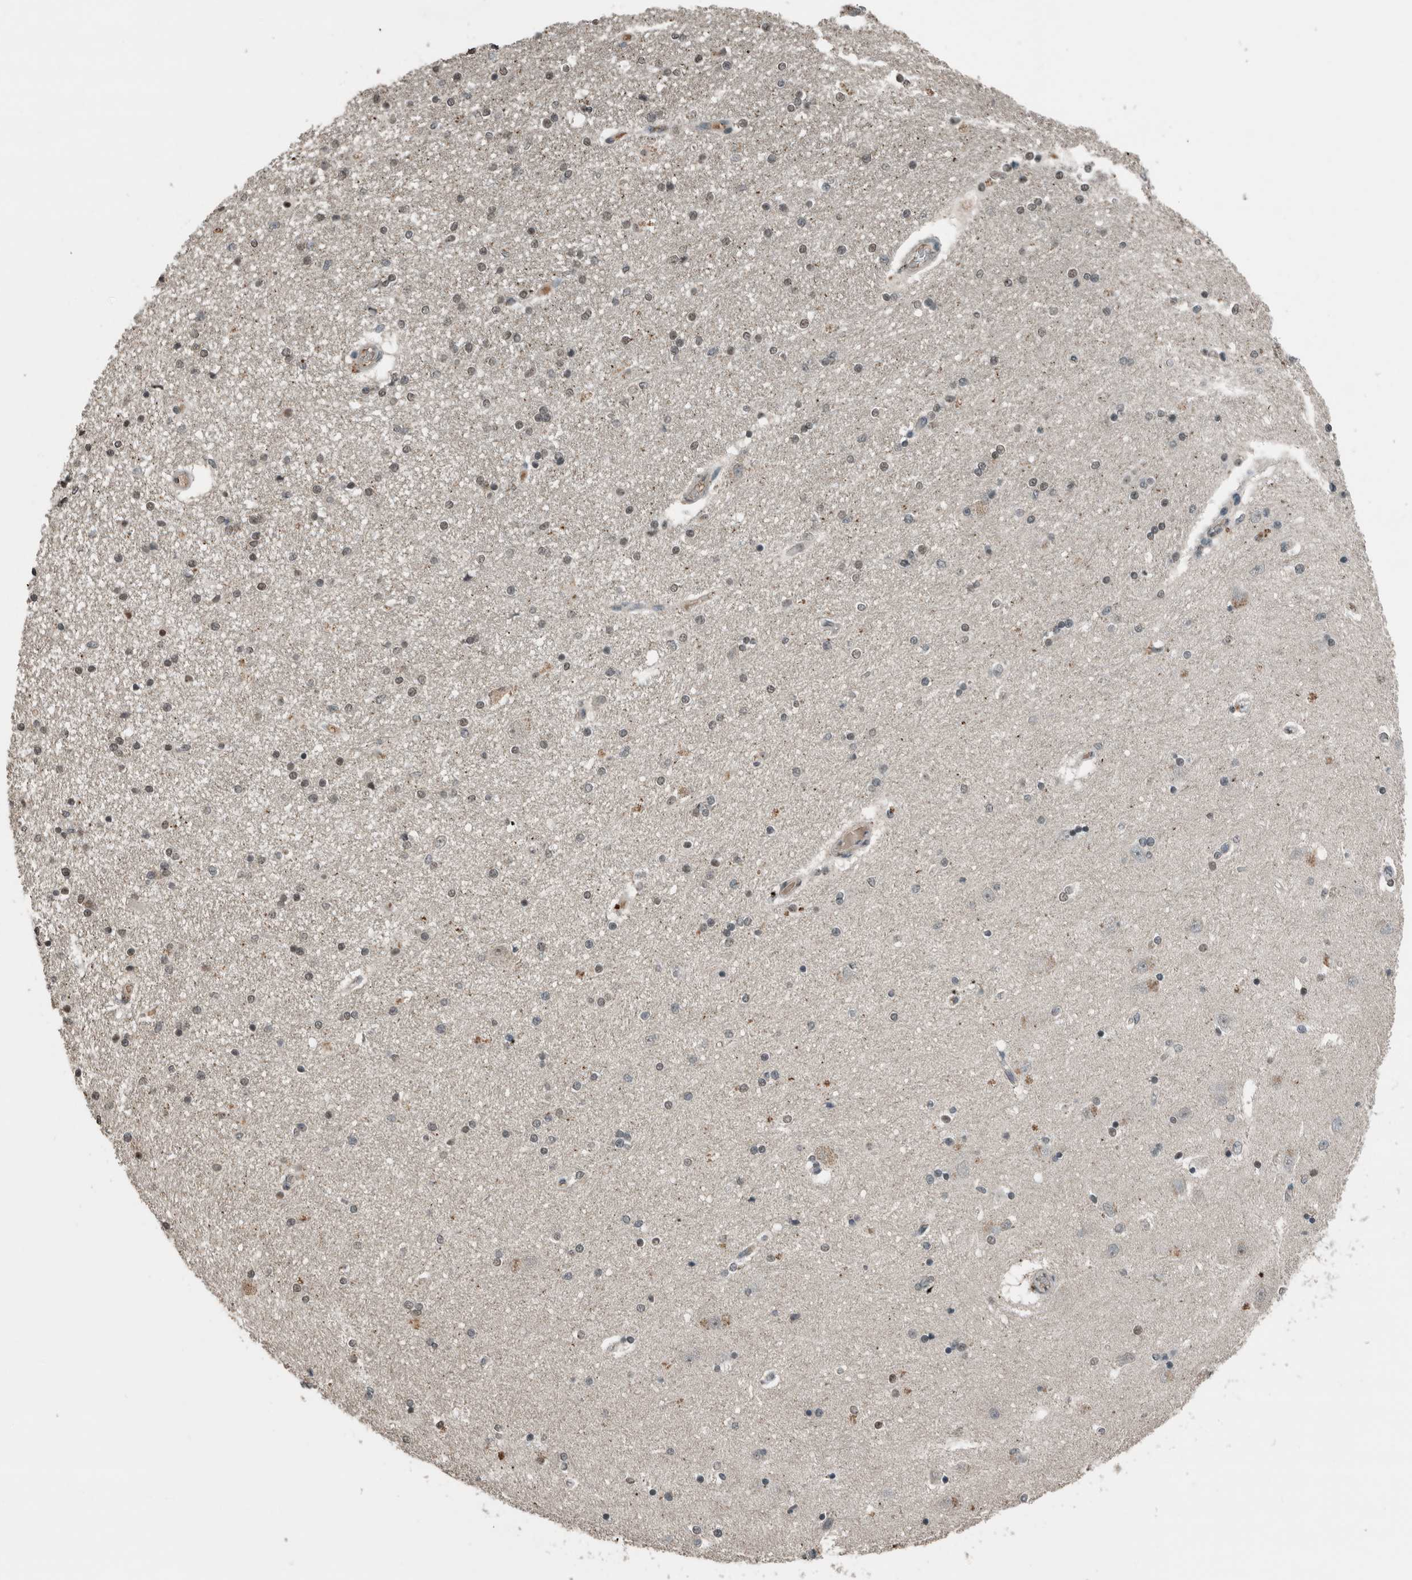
{"staining": {"intensity": "moderate", "quantity": "25%-75%", "location": "nuclear"}, "tissue": "hippocampus", "cell_type": "Glial cells", "image_type": "normal", "snomed": [{"axis": "morphology", "description": "Normal tissue, NOS"}, {"axis": "topography", "description": "Hippocampus"}], "caption": "Approximately 25%-75% of glial cells in unremarkable human hippocampus exhibit moderate nuclear protein staining as visualized by brown immunohistochemical staining.", "gene": "ZNF24", "patient": {"sex": "female", "age": 54}}